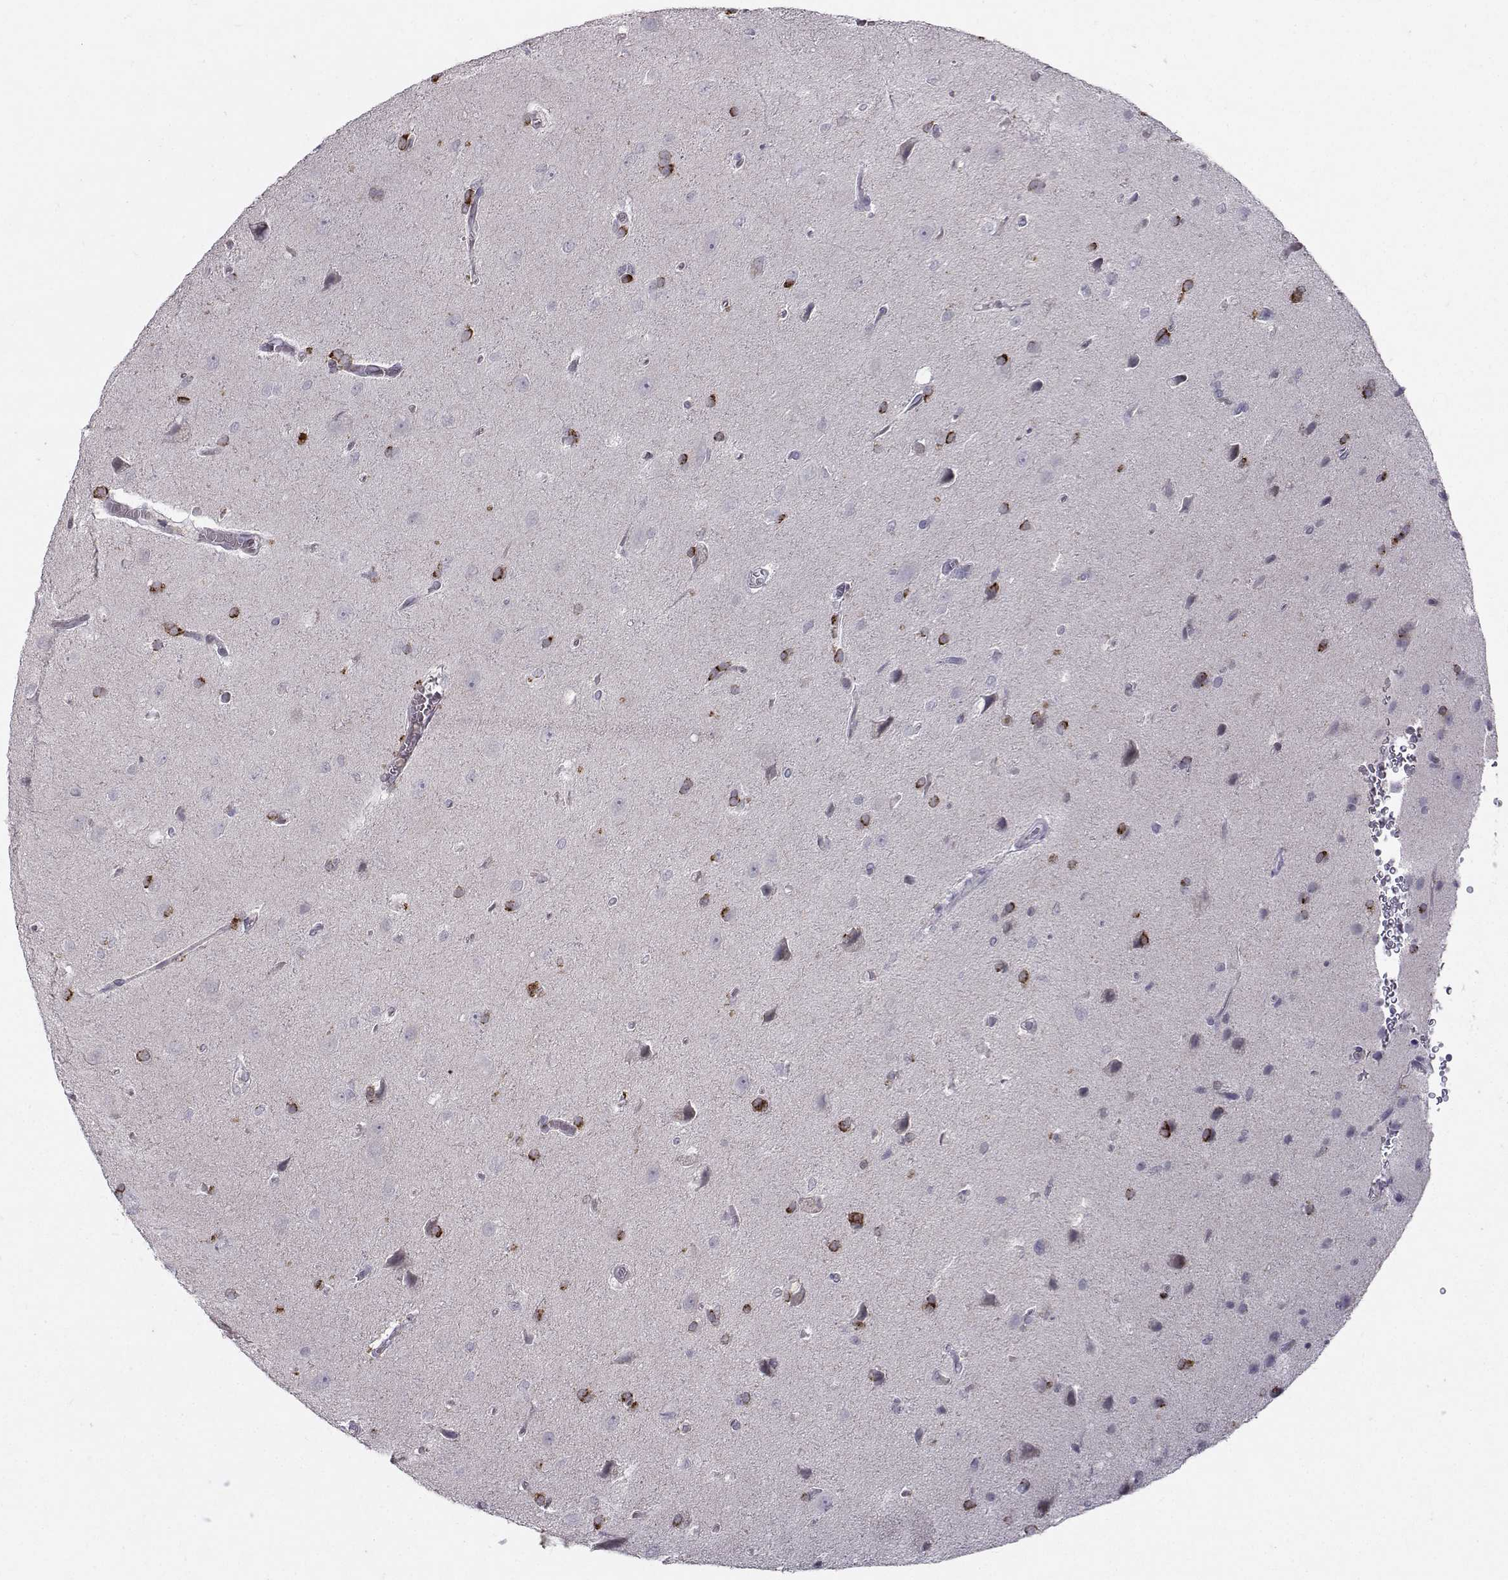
{"staining": {"intensity": "strong", "quantity": "<25%", "location": "cytoplasmic/membranous"}, "tissue": "glioma", "cell_type": "Tumor cells", "image_type": "cancer", "snomed": [{"axis": "morphology", "description": "Glioma, malignant, Low grade"}, {"axis": "topography", "description": "Brain"}], "caption": "Malignant low-grade glioma stained for a protein demonstrates strong cytoplasmic/membranous positivity in tumor cells. (Brightfield microscopy of DAB IHC at high magnification).", "gene": "OPRD1", "patient": {"sex": "male", "age": 58}}